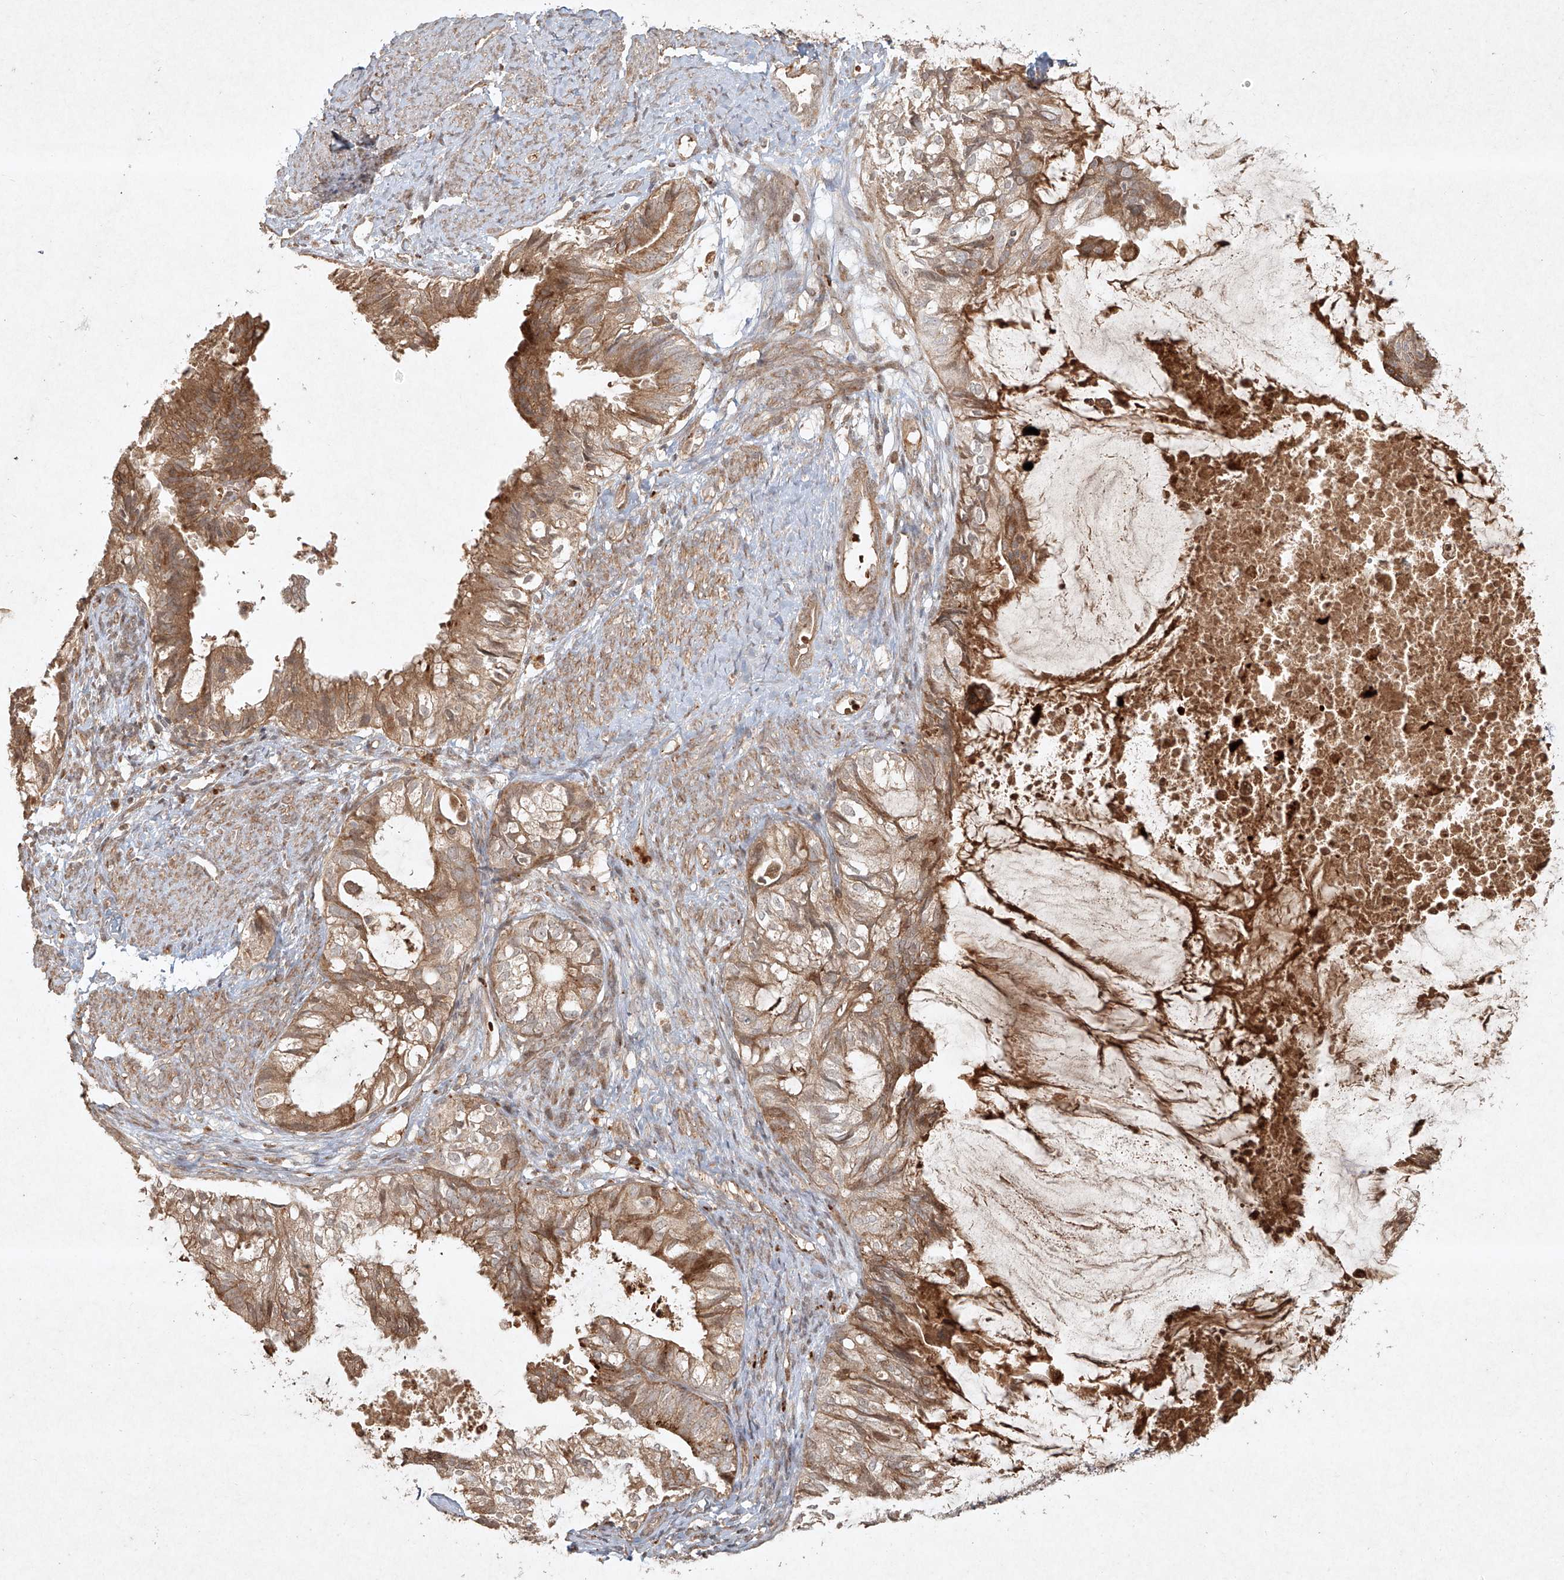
{"staining": {"intensity": "moderate", "quantity": ">75%", "location": "cytoplasmic/membranous"}, "tissue": "cervical cancer", "cell_type": "Tumor cells", "image_type": "cancer", "snomed": [{"axis": "morphology", "description": "Normal tissue, NOS"}, {"axis": "morphology", "description": "Adenocarcinoma, NOS"}, {"axis": "topography", "description": "Cervix"}, {"axis": "topography", "description": "Endometrium"}], "caption": "Cervical adenocarcinoma stained for a protein (brown) exhibits moderate cytoplasmic/membranous positive staining in approximately >75% of tumor cells.", "gene": "CYYR1", "patient": {"sex": "female", "age": 86}}